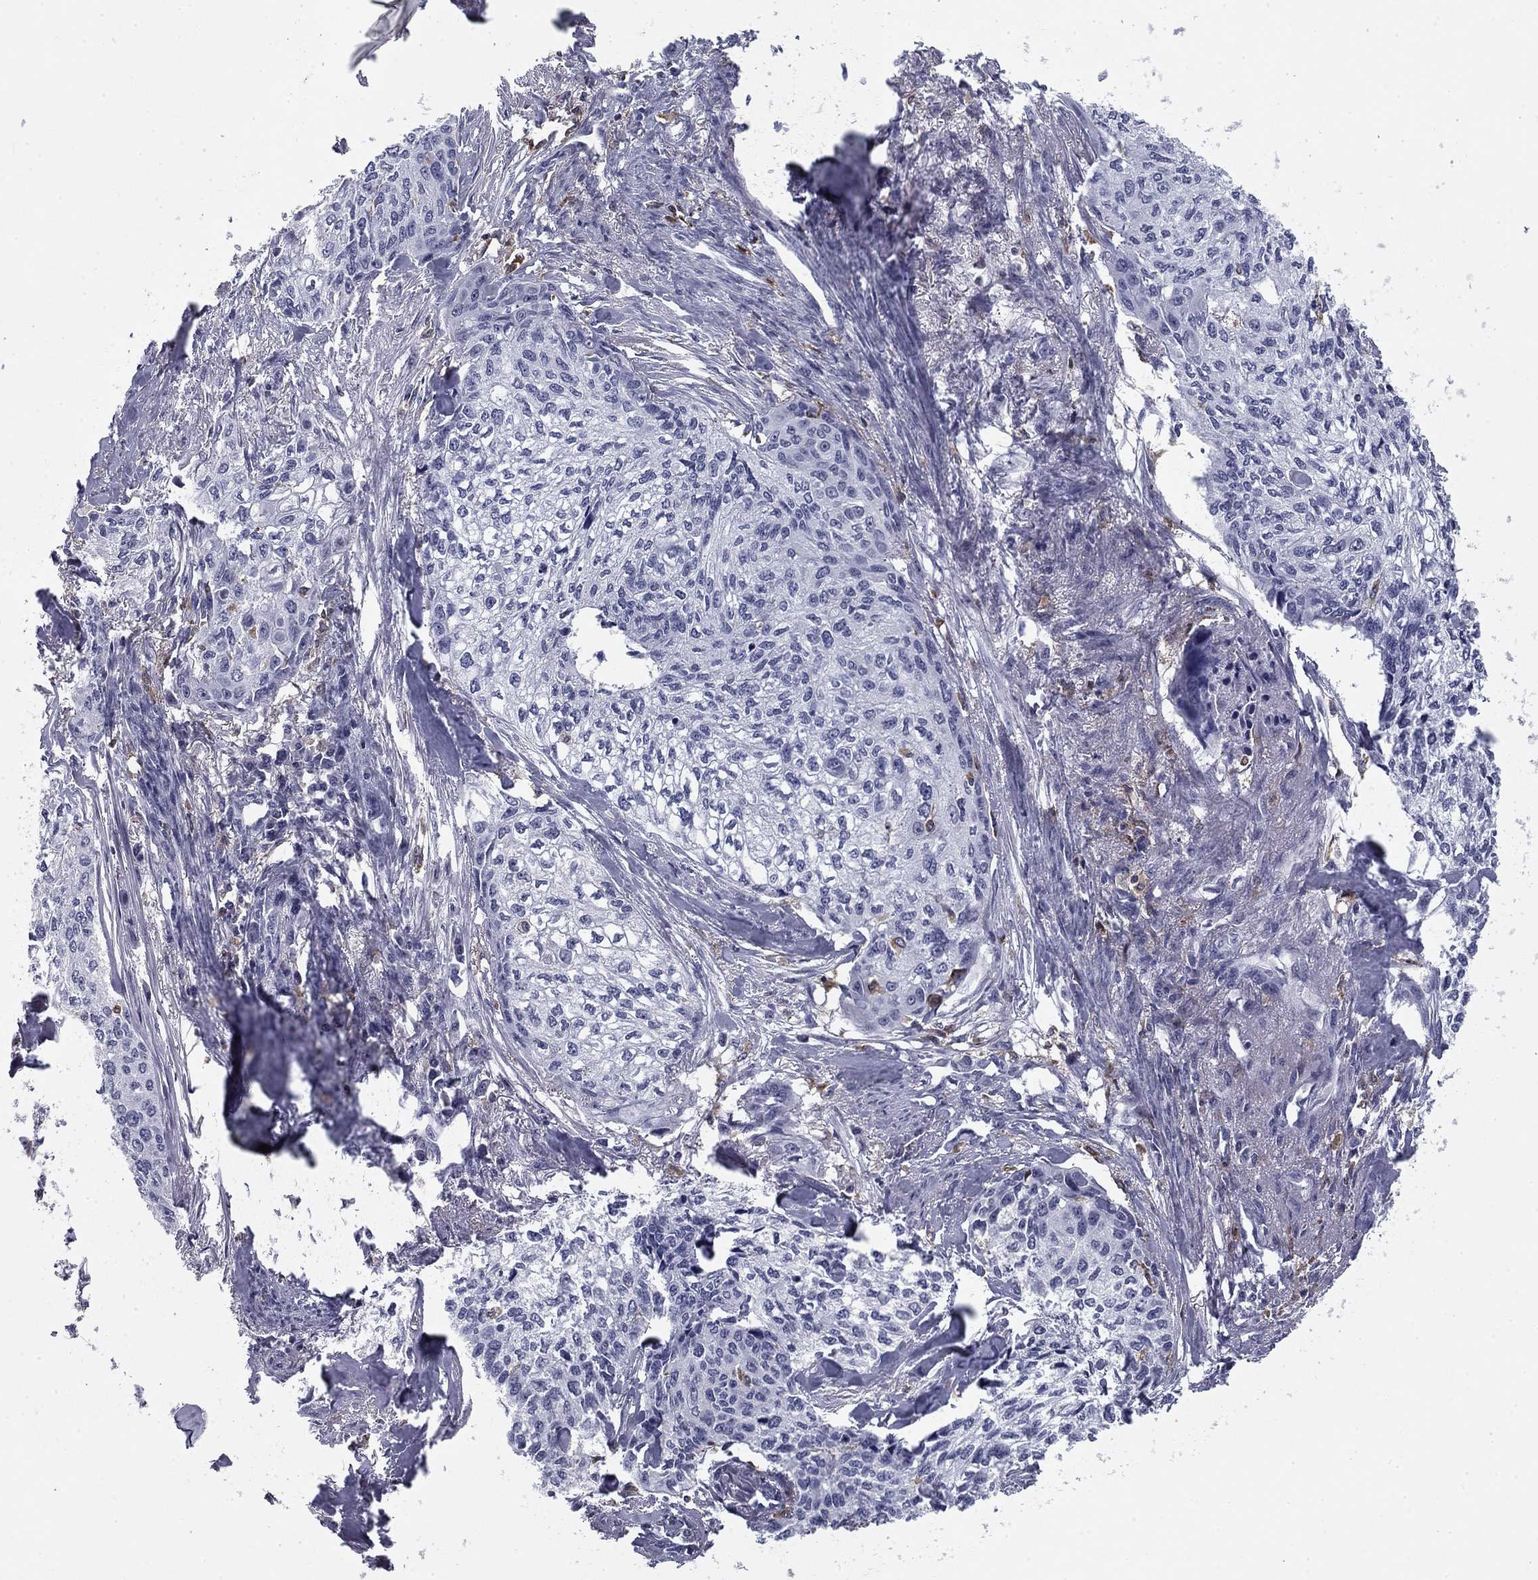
{"staining": {"intensity": "negative", "quantity": "none", "location": "none"}, "tissue": "cervical cancer", "cell_type": "Tumor cells", "image_type": "cancer", "snomed": [{"axis": "morphology", "description": "Squamous cell carcinoma, NOS"}, {"axis": "topography", "description": "Cervix"}], "caption": "Immunohistochemical staining of cervical cancer exhibits no significant positivity in tumor cells.", "gene": "PLCB2", "patient": {"sex": "female", "age": 58}}